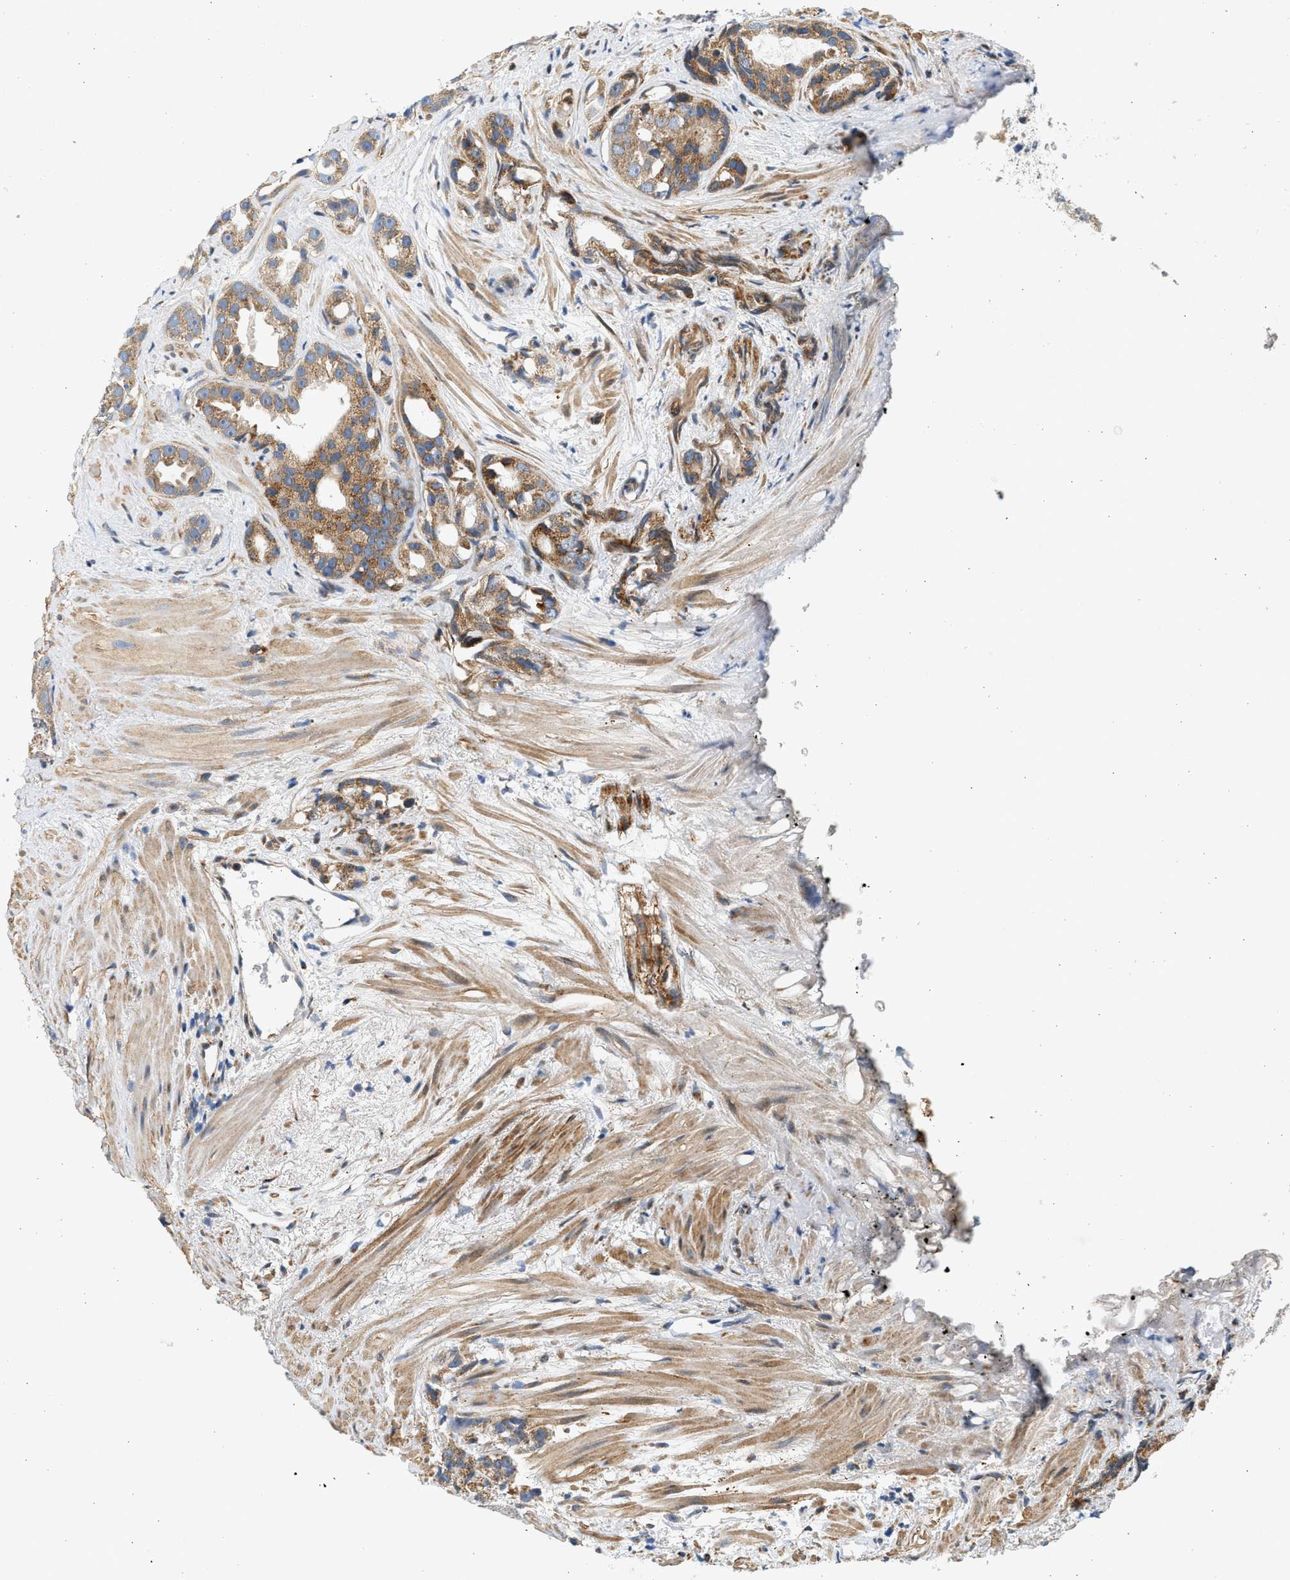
{"staining": {"intensity": "moderate", "quantity": ">75%", "location": "cytoplasmic/membranous"}, "tissue": "prostate cancer", "cell_type": "Tumor cells", "image_type": "cancer", "snomed": [{"axis": "morphology", "description": "Adenocarcinoma, Low grade"}, {"axis": "topography", "description": "Prostate"}], "caption": "Tumor cells demonstrate medium levels of moderate cytoplasmic/membranous staining in about >75% of cells in low-grade adenocarcinoma (prostate).", "gene": "KDELR2", "patient": {"sex": "male", "age": 89}}